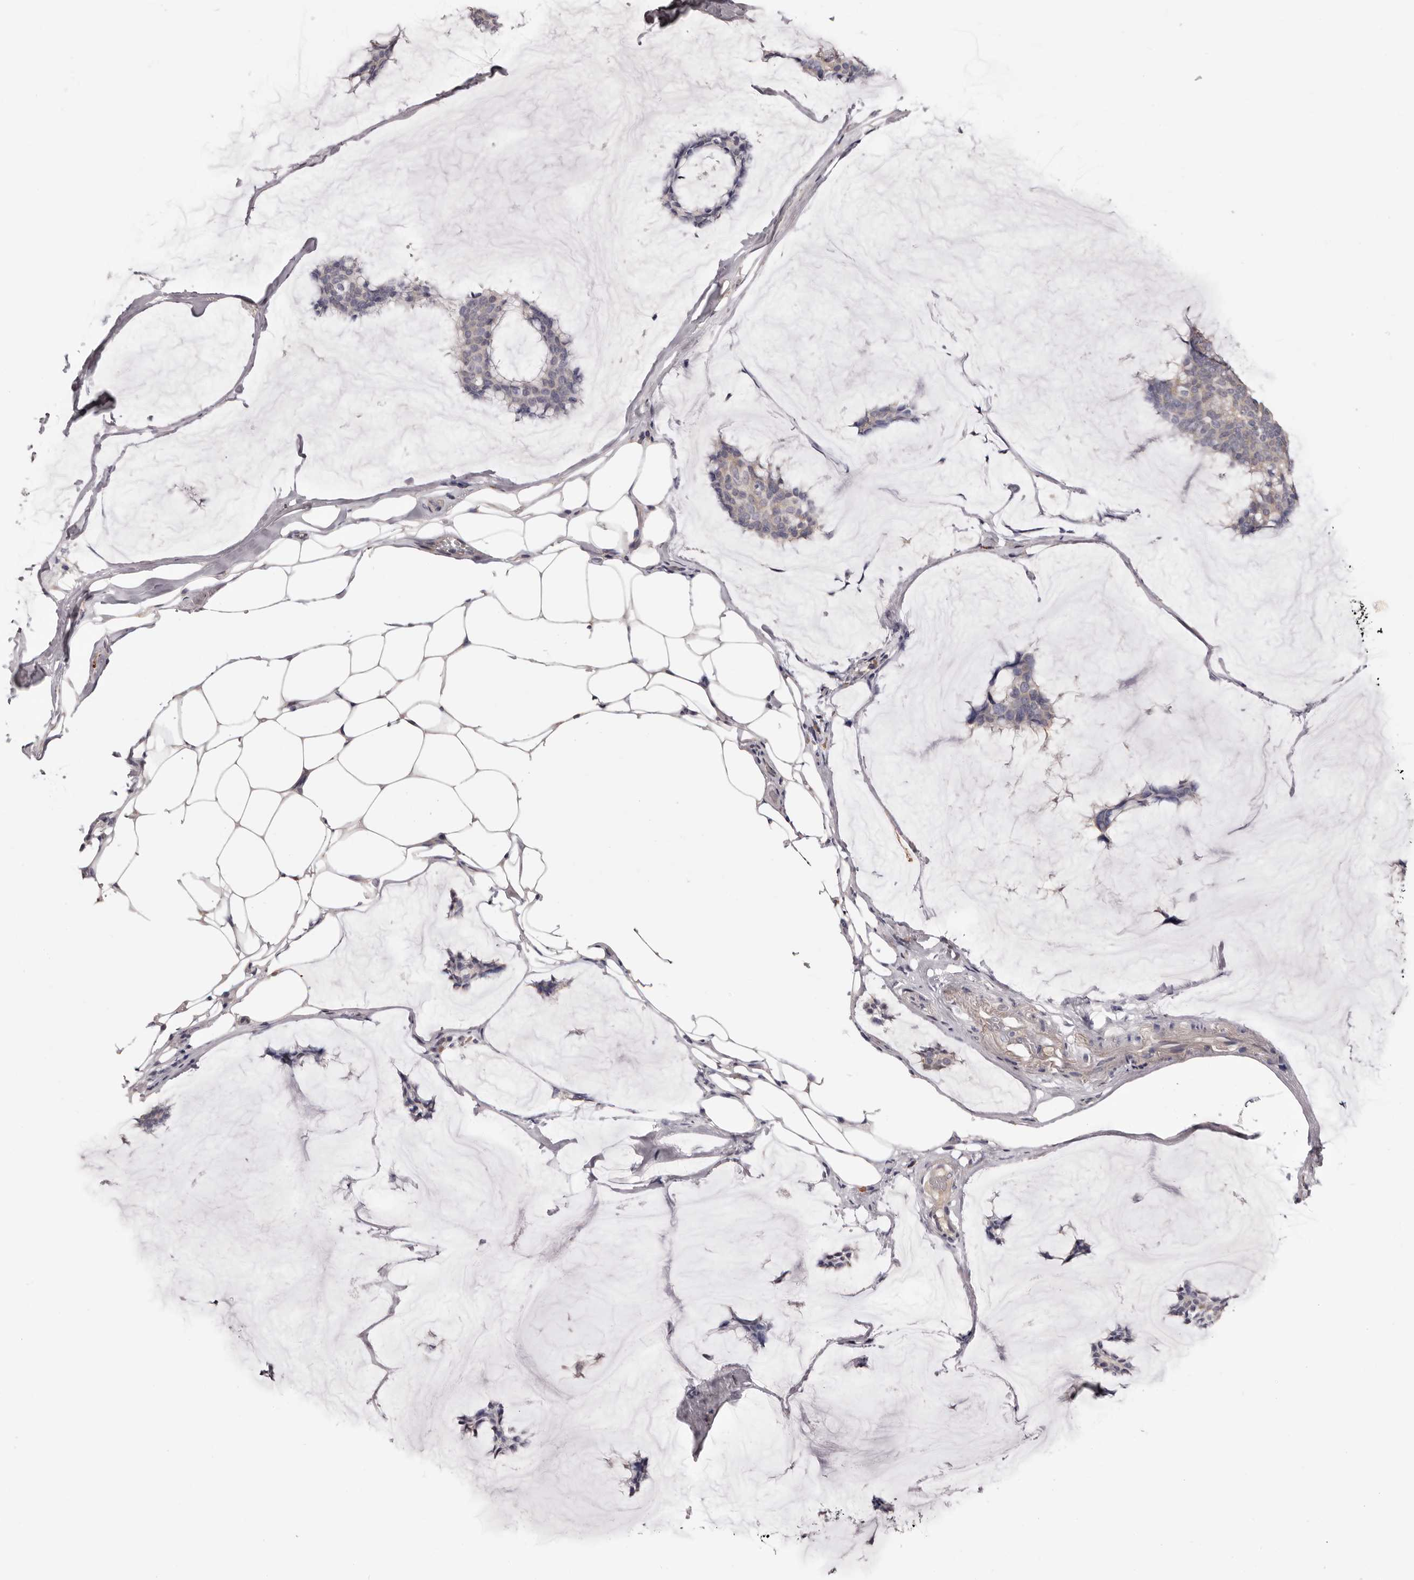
{"staining": {"intensity": "negative", "quantity": "none", "location": "none"}, "tissue": "breast cancer", "cell_type": "Tumor cells", "image_type": "cancer", "snomed": [{"axis": "morphology", "description": "Duct carcinoma"}, {"axis": "topography", "description": "Breast"}], "caption": "This is an immunohistochemistry image of breast invasive ductal carcinoma. There is no staining in tumor cells.", "gene": "ETNK1", "patient": {"sex": "female", "age": 93}}